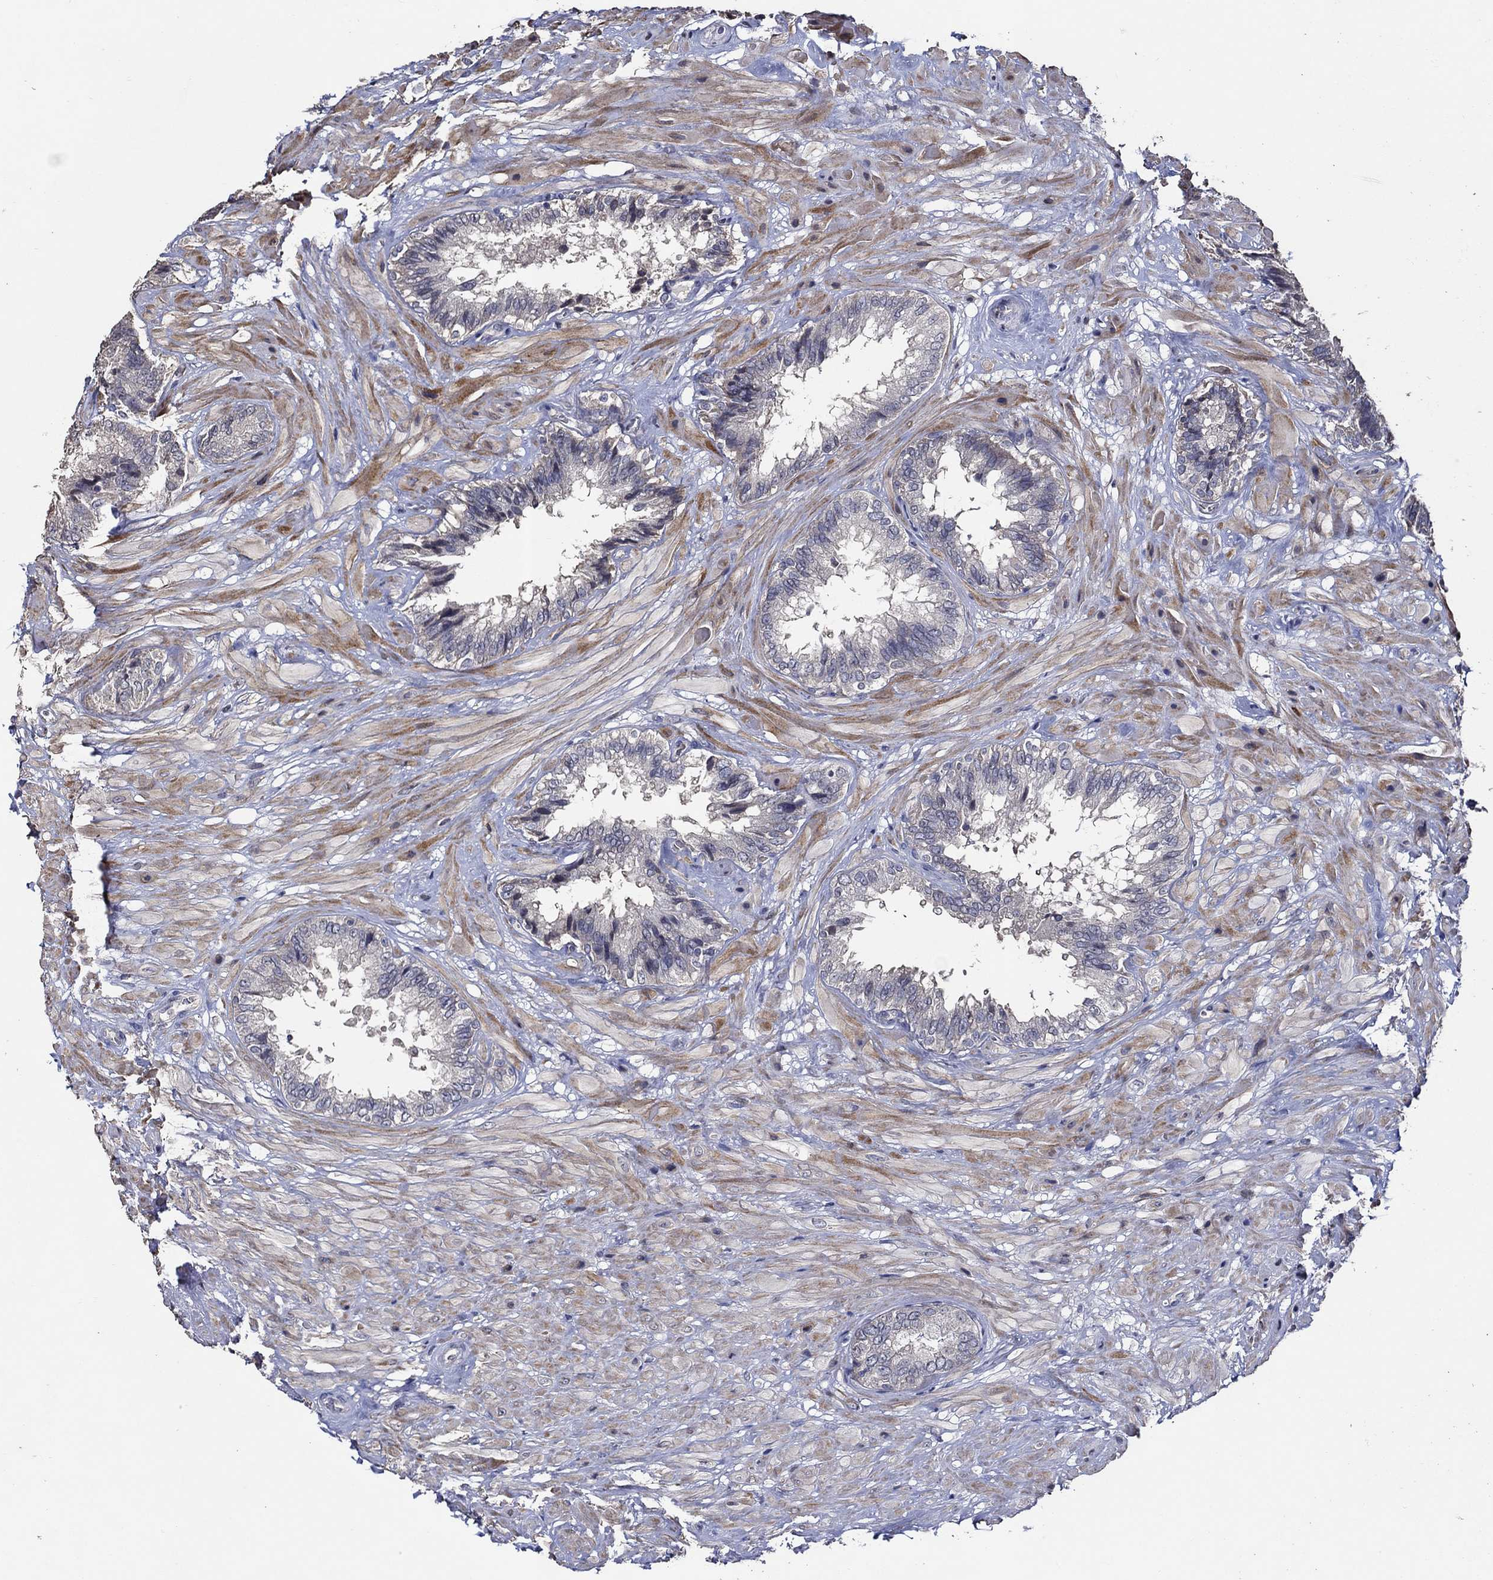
{"staining": {"intensity": "negative", "quantity": "none", "location": "none"}, "tissue": "seminal vesicle", "cell_type": "Glandular cells", "image_type": "normal", "snomed": [{"axis": "morphology", "description": "Normal tissue, NOS"}, {"axis": "topography", "description": "Seminal veicle"}], "caption": "A micrograph of seminal vesicle stained for a protein demonstrates no brown staining in glandular cells.", "gene": "HAP1", "patient": {"sex": "male", "age": 67}}